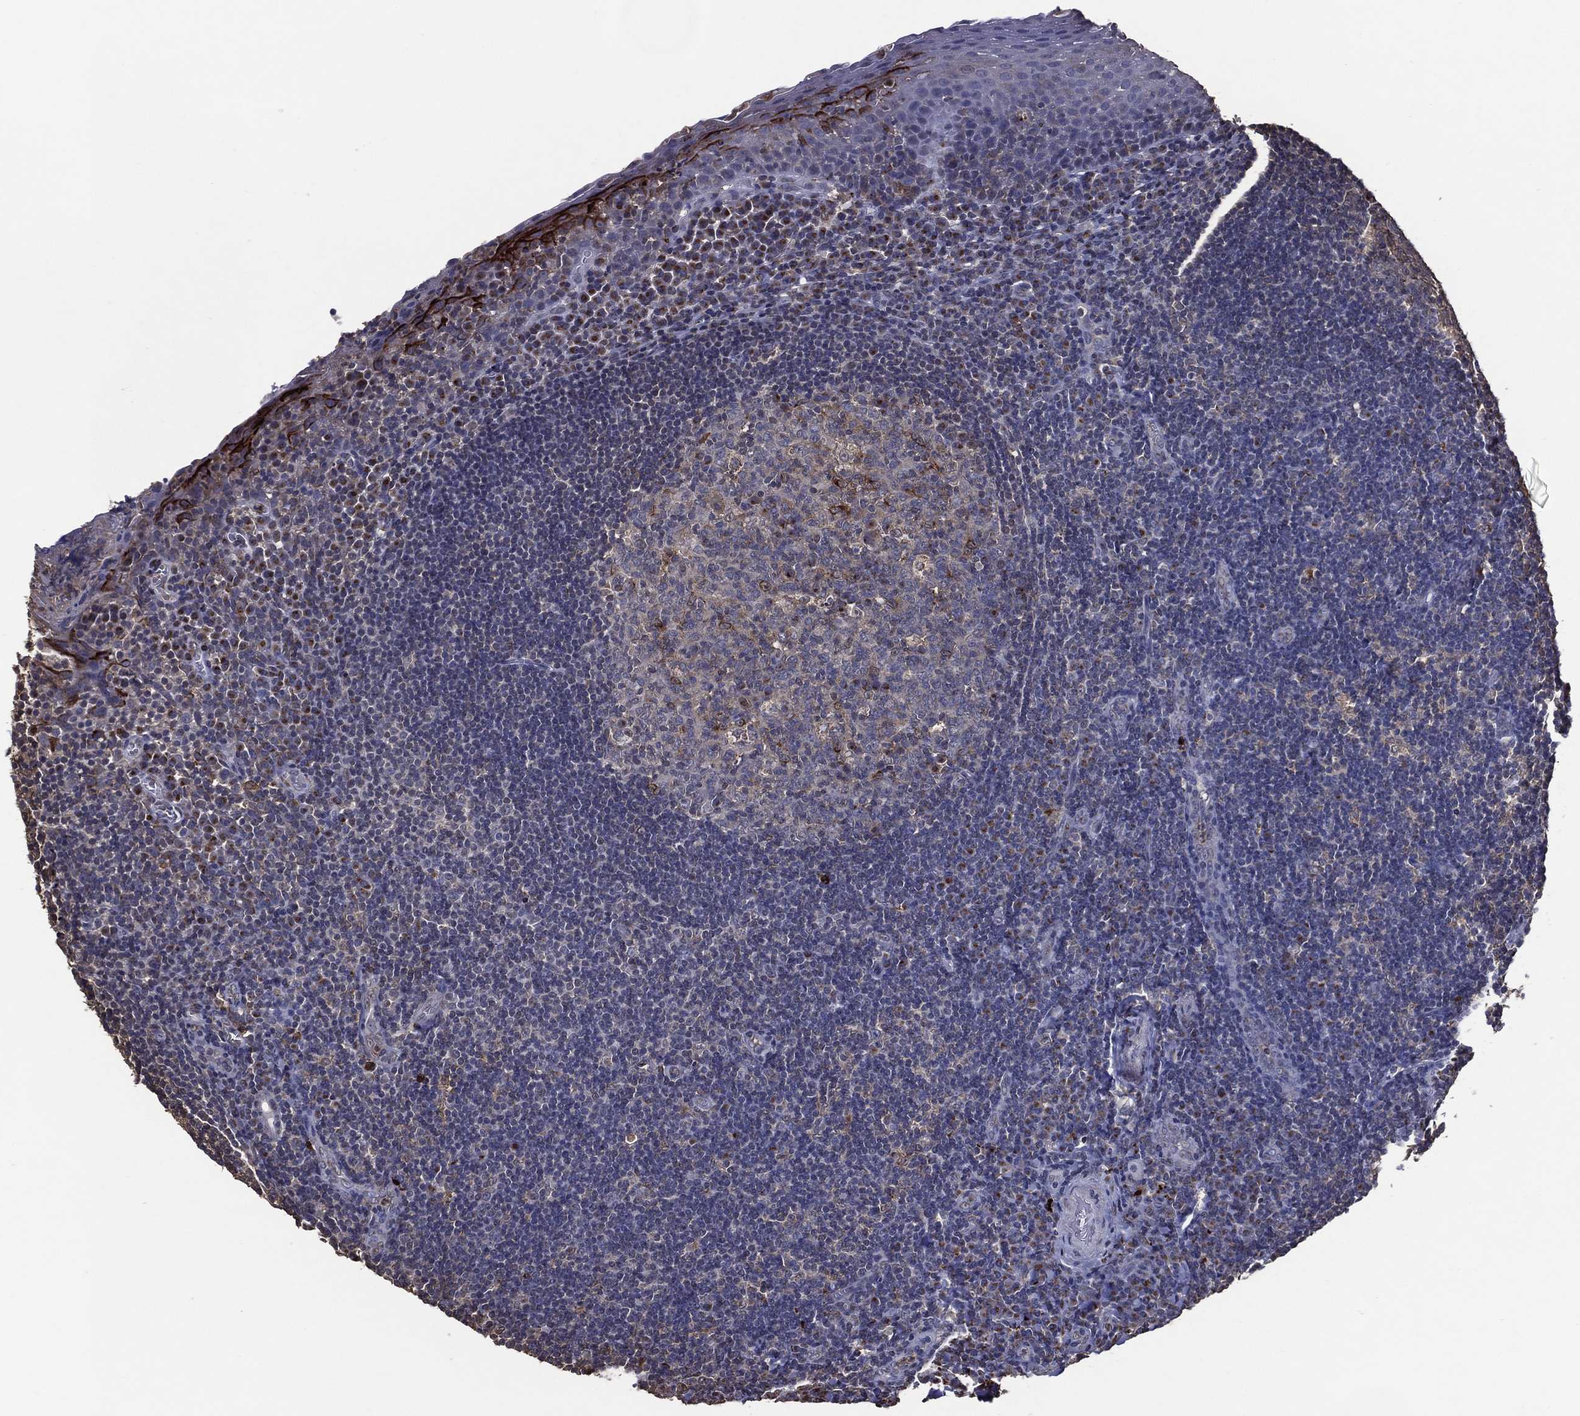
{"staining": {"intensity": "moderate", "quantity": "<25%", "location": "cytoplasmic/membranous"}, "tissue": "tonsil", "cell_type": "Germinal center cells", "image_type": "normal", "snomed": [{"axis": "morphology", "description": "Normal tissue, NOS"}, {"axis": "morphology", "description": "Inflammation, NOS"}, {"axis": "topography", "description": "Tonsil"}], "caption": "Immunohistochemistry (IHC) (DAB) staining of unremarkable human tonsil demonstrates moderate cytoplasmic/membranous protein staining in approximately <25% of germinal center cells.", "gene": "GPR183", "patient": {"sex": "female", "age": 31}}